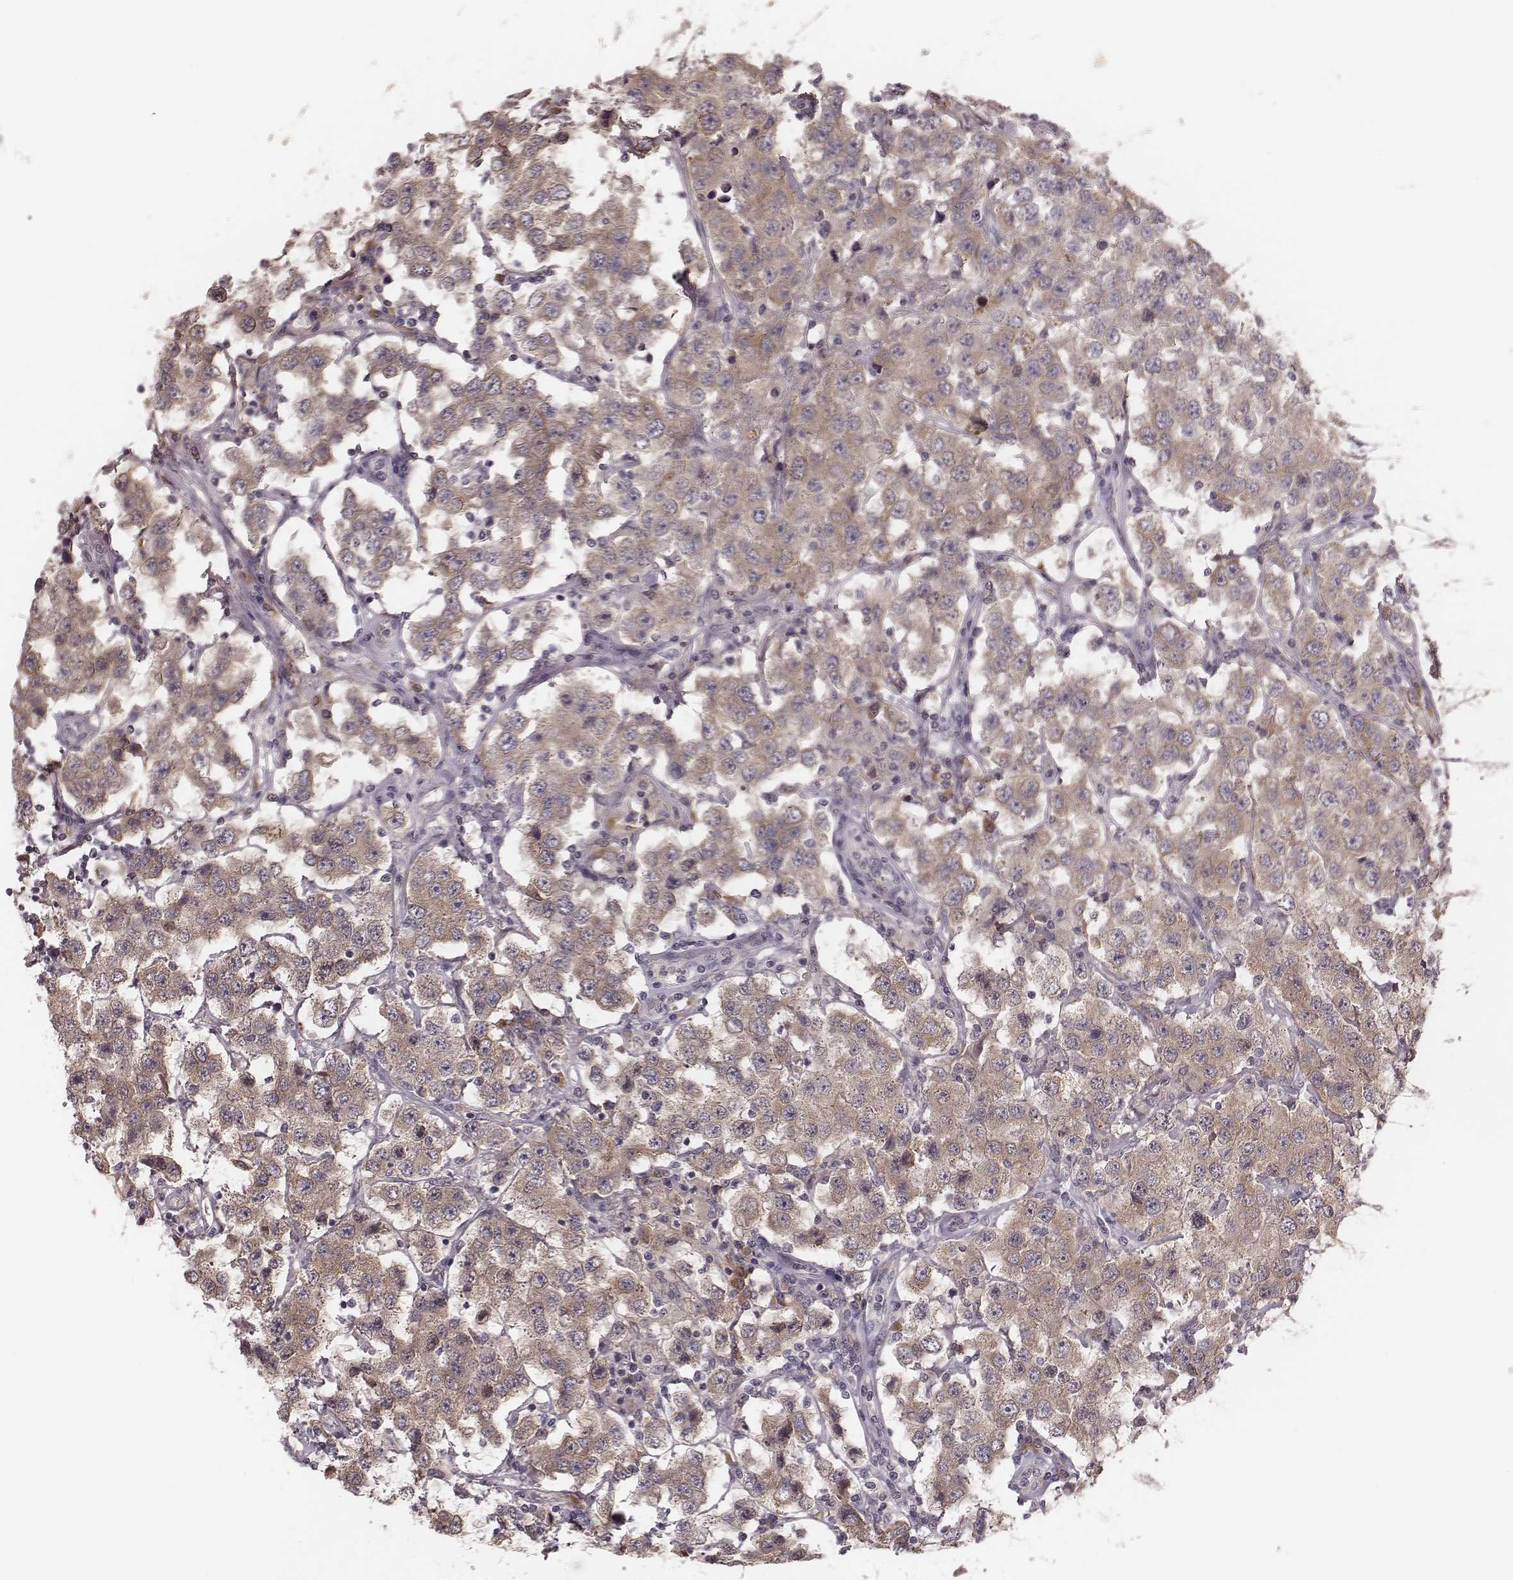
{"staining": {"intensity": "moderate", "quantity": "25%-75%", "location": "cytoplasmic/membranous"}, "tissue": "testis cancer", "cell_type": "Tumor cells", "image_type": "cancer", "snomed": [{"axis": "morphology", "description": "Seminoma, NOS"}, {"axis": "topography", "description": "Testis"}], "caption": "This histopathology image reveals IHC staining of human testis cancer, with medium moderate cytoplasmic/membranous staining in approximately 25%-75% of tumor cells.", "gene": "P2RX5", "patient": {"sex": "male", "age": 52}}